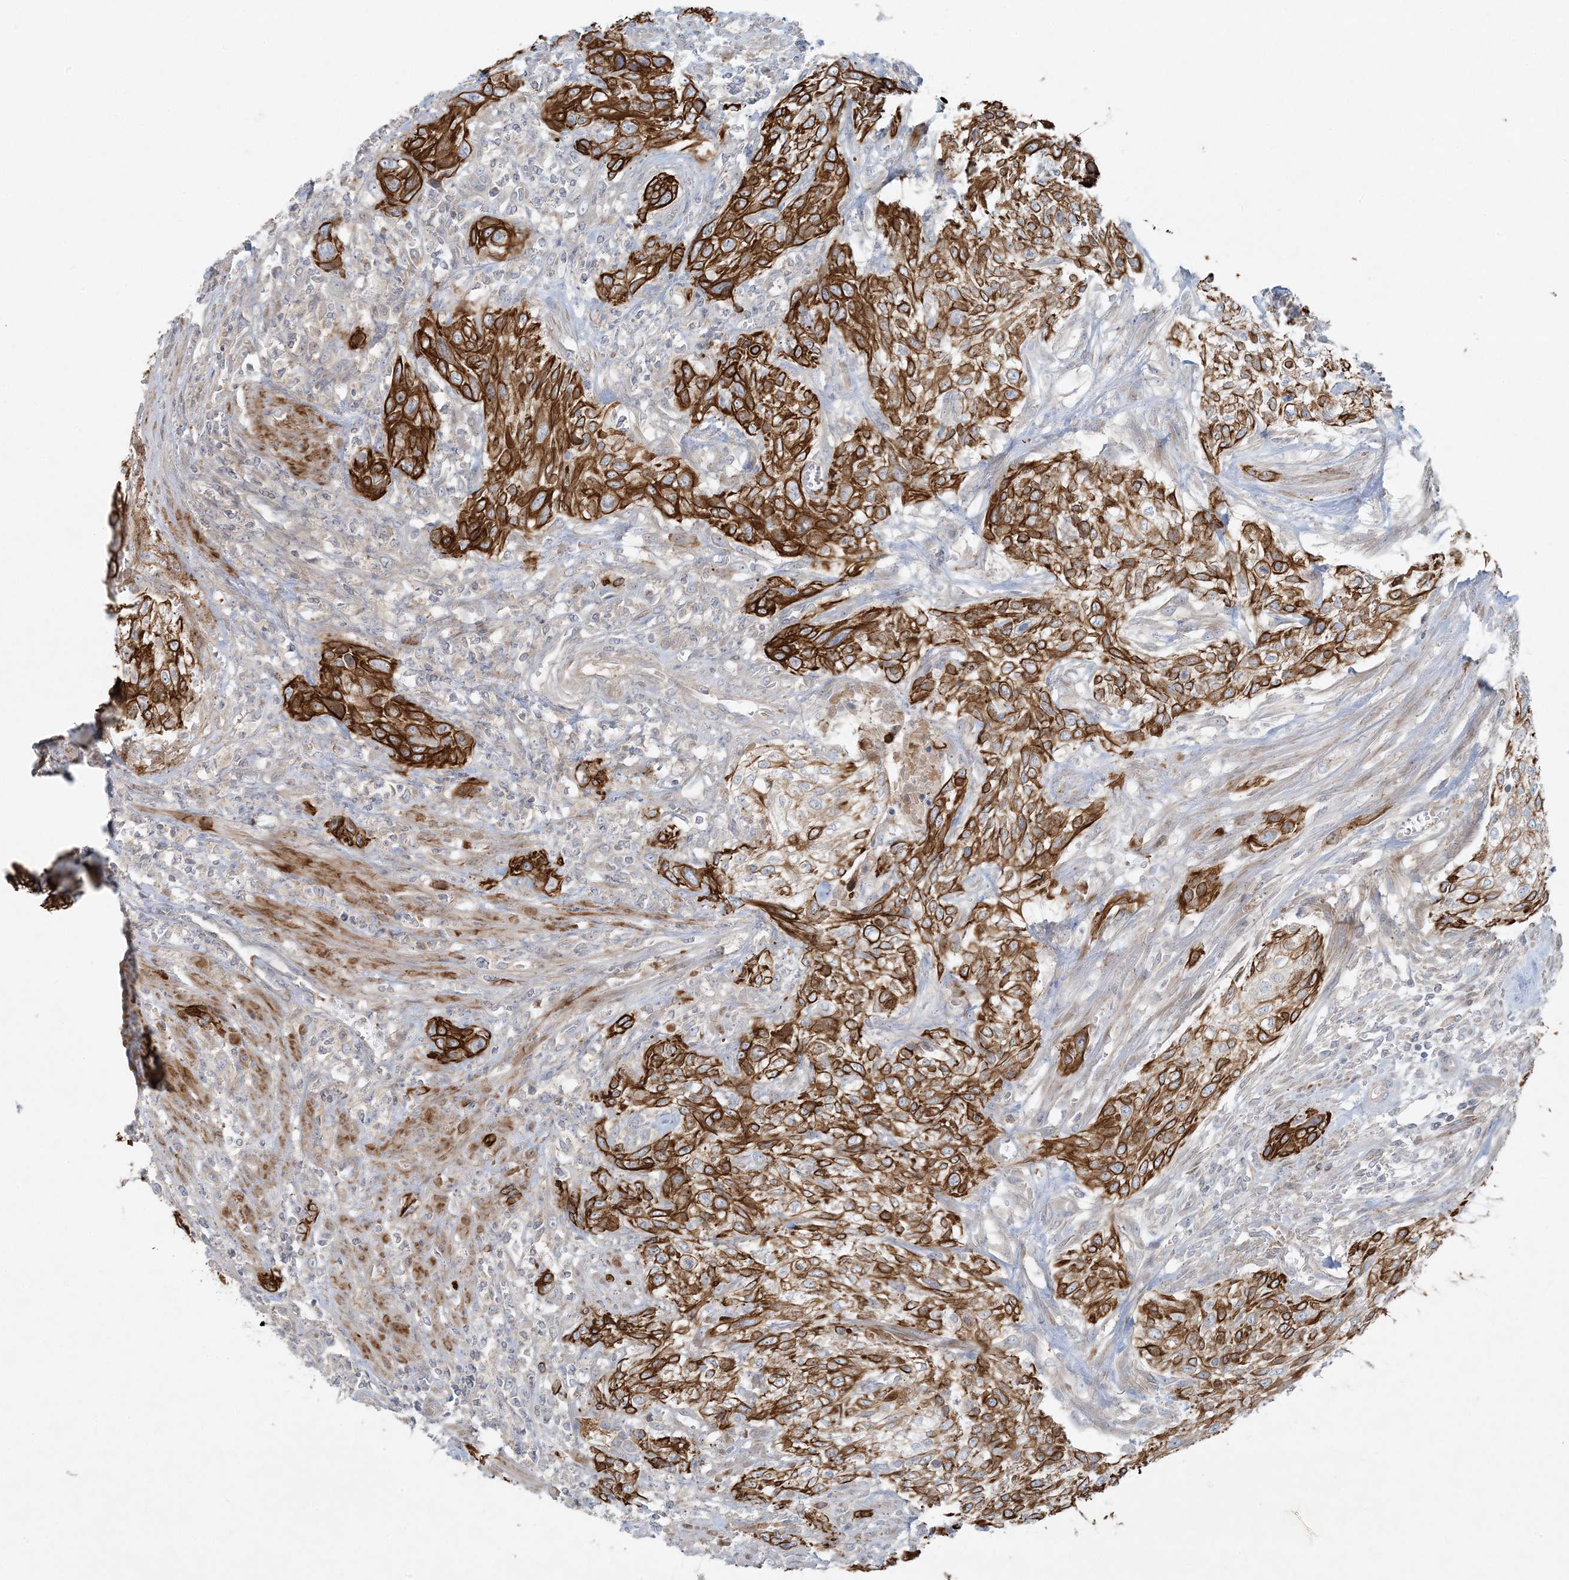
{"staining": {"intensity": "strong", "quantity": ">75%", "location": "cytoplasmic/membranous"}, "tissue": "urothelial cancer", "cell_type": "Tumor cells", "image_type": "cancer", "snomed": [{"axis": "morphology", "description": "Urothelial carcinoma, High grade"}, {"axis": "topography", "description": "Urinary bladder"}], "caption": "High-power microscopy captured an IHC image of high-grade urothelial carcinoma, revealing strong cytoplasmic/membranous expression in approximately >75% of tumor cells. The protein of interest is stained brown, and the nuclei are stained in blue (DAB (3,3'-diaminobenzidine) IHC with brightfield microscopy, high magnification).", "gene": "PIK3R4", "patient": {"sex": "male", "age": 35}}